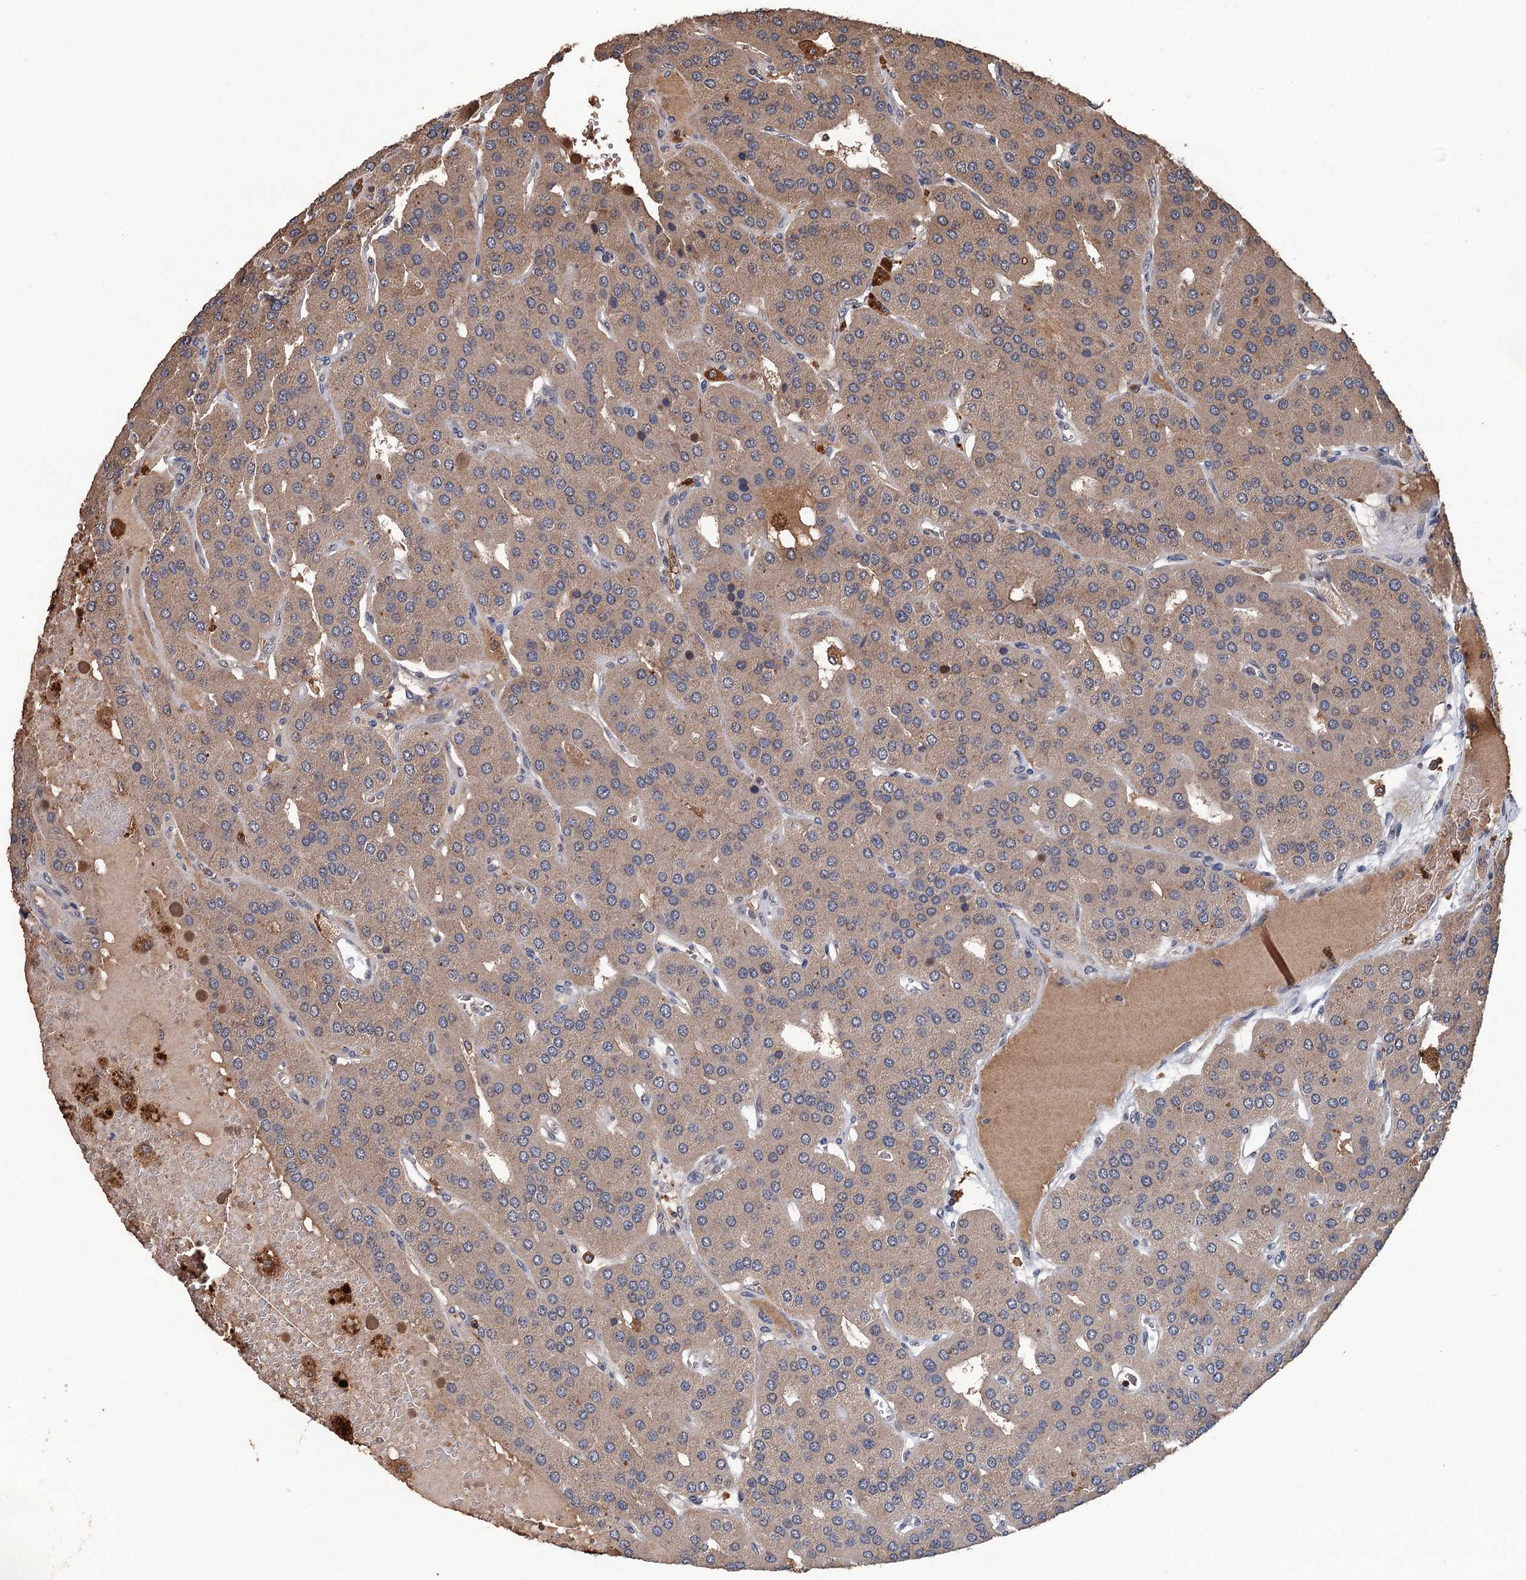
{"staining": {"intensity": "moderate", "quantity": ">75%", "location": "cytoplasmic/membranous"}, "tissue": "parathyroid gland", "cell_type": "Glandular cells", "image_type": "normal", "snomed": [{"axis": "morphology", "description": "Normal tissue, NOS"}, {"axis": "morphology", "description": "Adenoma, NOS"}, {"axis": "topography", "description": "Parathyroid gland"}], "caption": "Glandular cells demonstrate medium levels of moderate cytoplasmic/membranous staining in approximately >75% of cells in unremarkable parathyroid gland.", "gene": "ZNF438", "patient": {"sex": "female", "age": 86}}